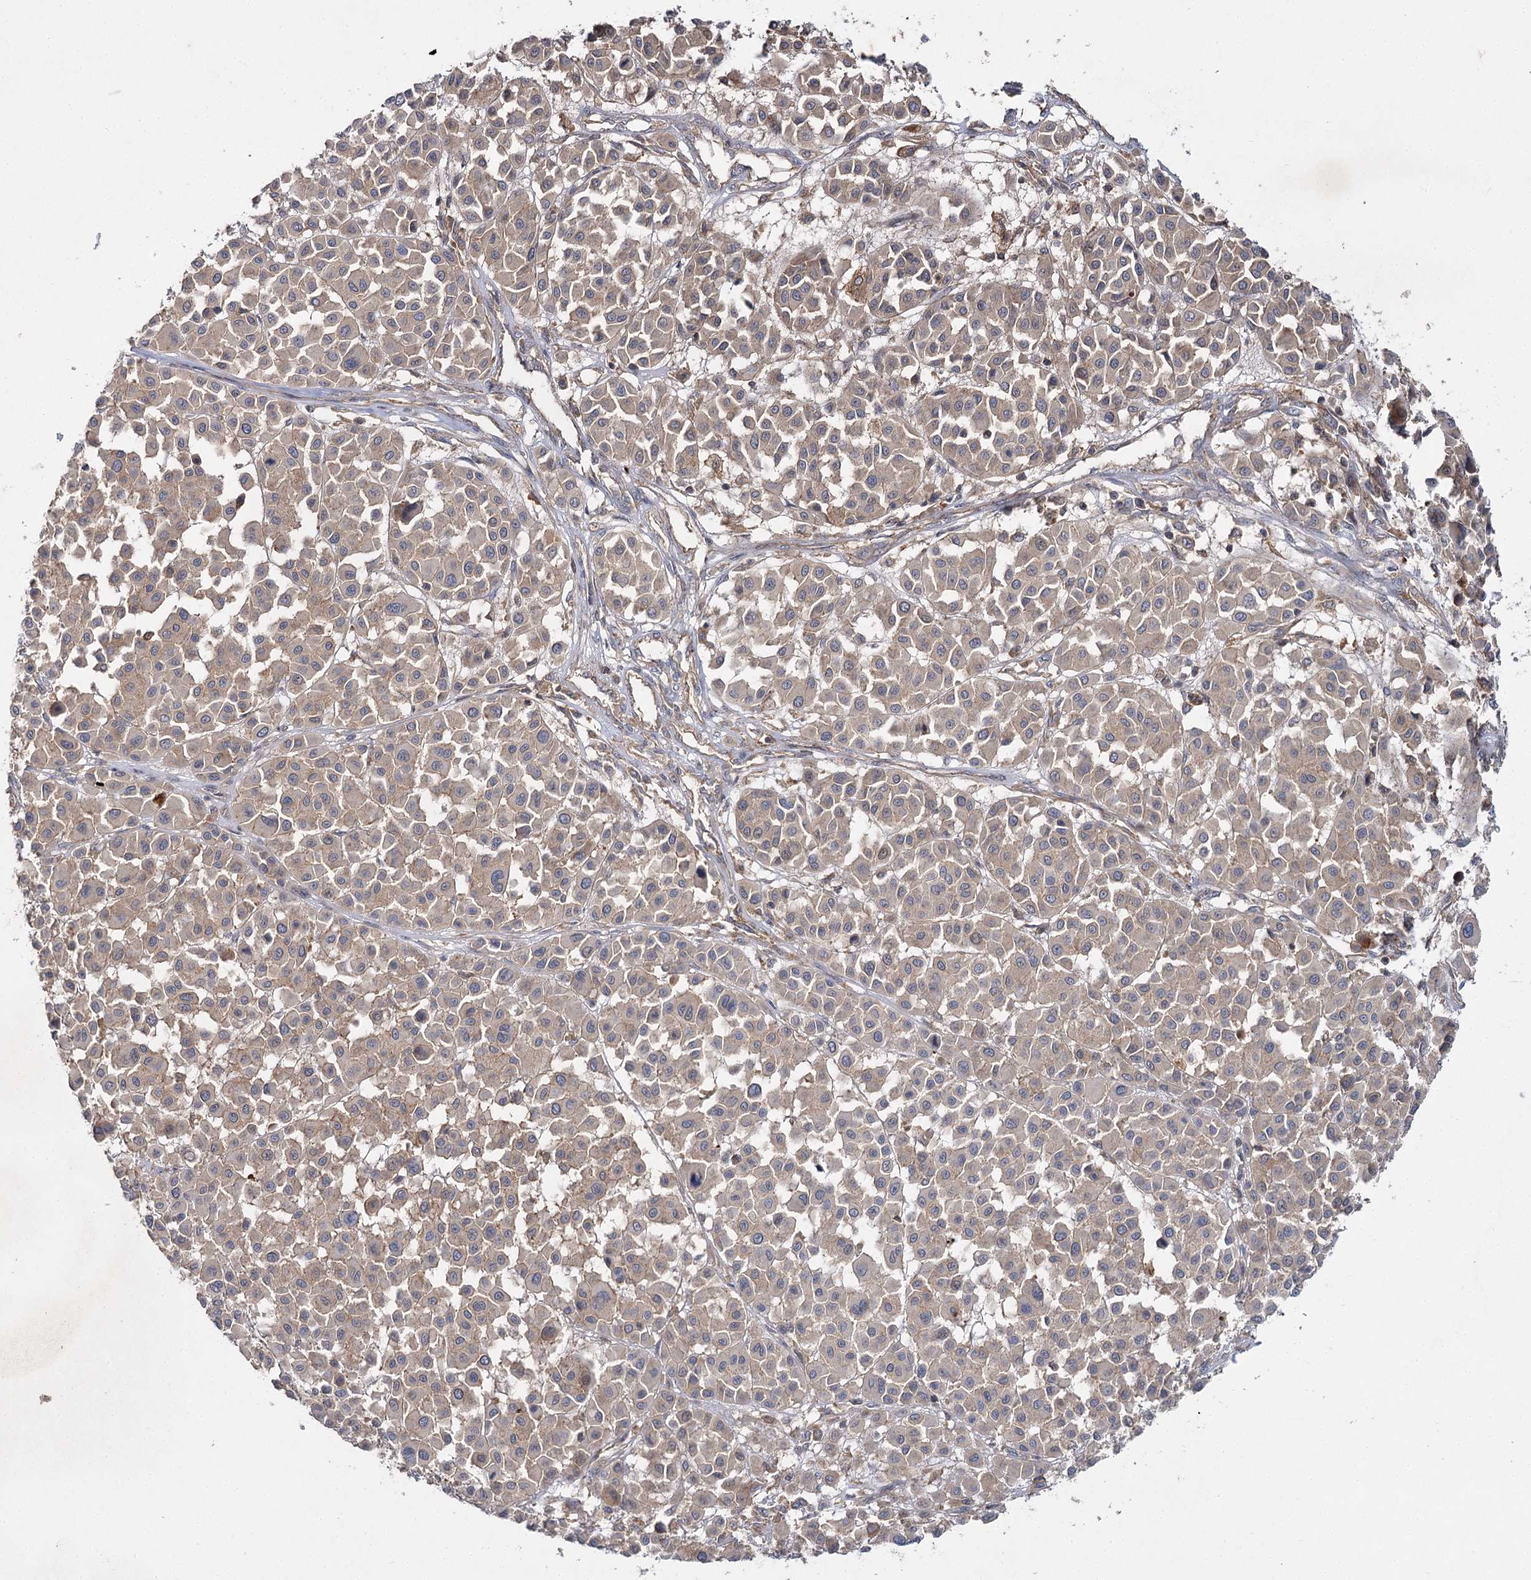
{"staining": {"intensity": "moderate", "quantity": ">75%", "location": "cytoplasmic/membranous"}, "tissue": "melanoma", "cell_type": "Tumor cells", "image_type": "cancer", "snomed": [{"axis": "morphology", "description": "Malignant melanoma, Metastatic site"}, {"axis": "topography", "description": "Soft tissue"}], "caption": "Immunohistochemical staining of human melanoma reveals moderate cytoplasmic/membranous protein staining in approximately >75% of tumor cells.", "gene": "KIAA0825", "patient": {"sex": "male", "age": 41}}